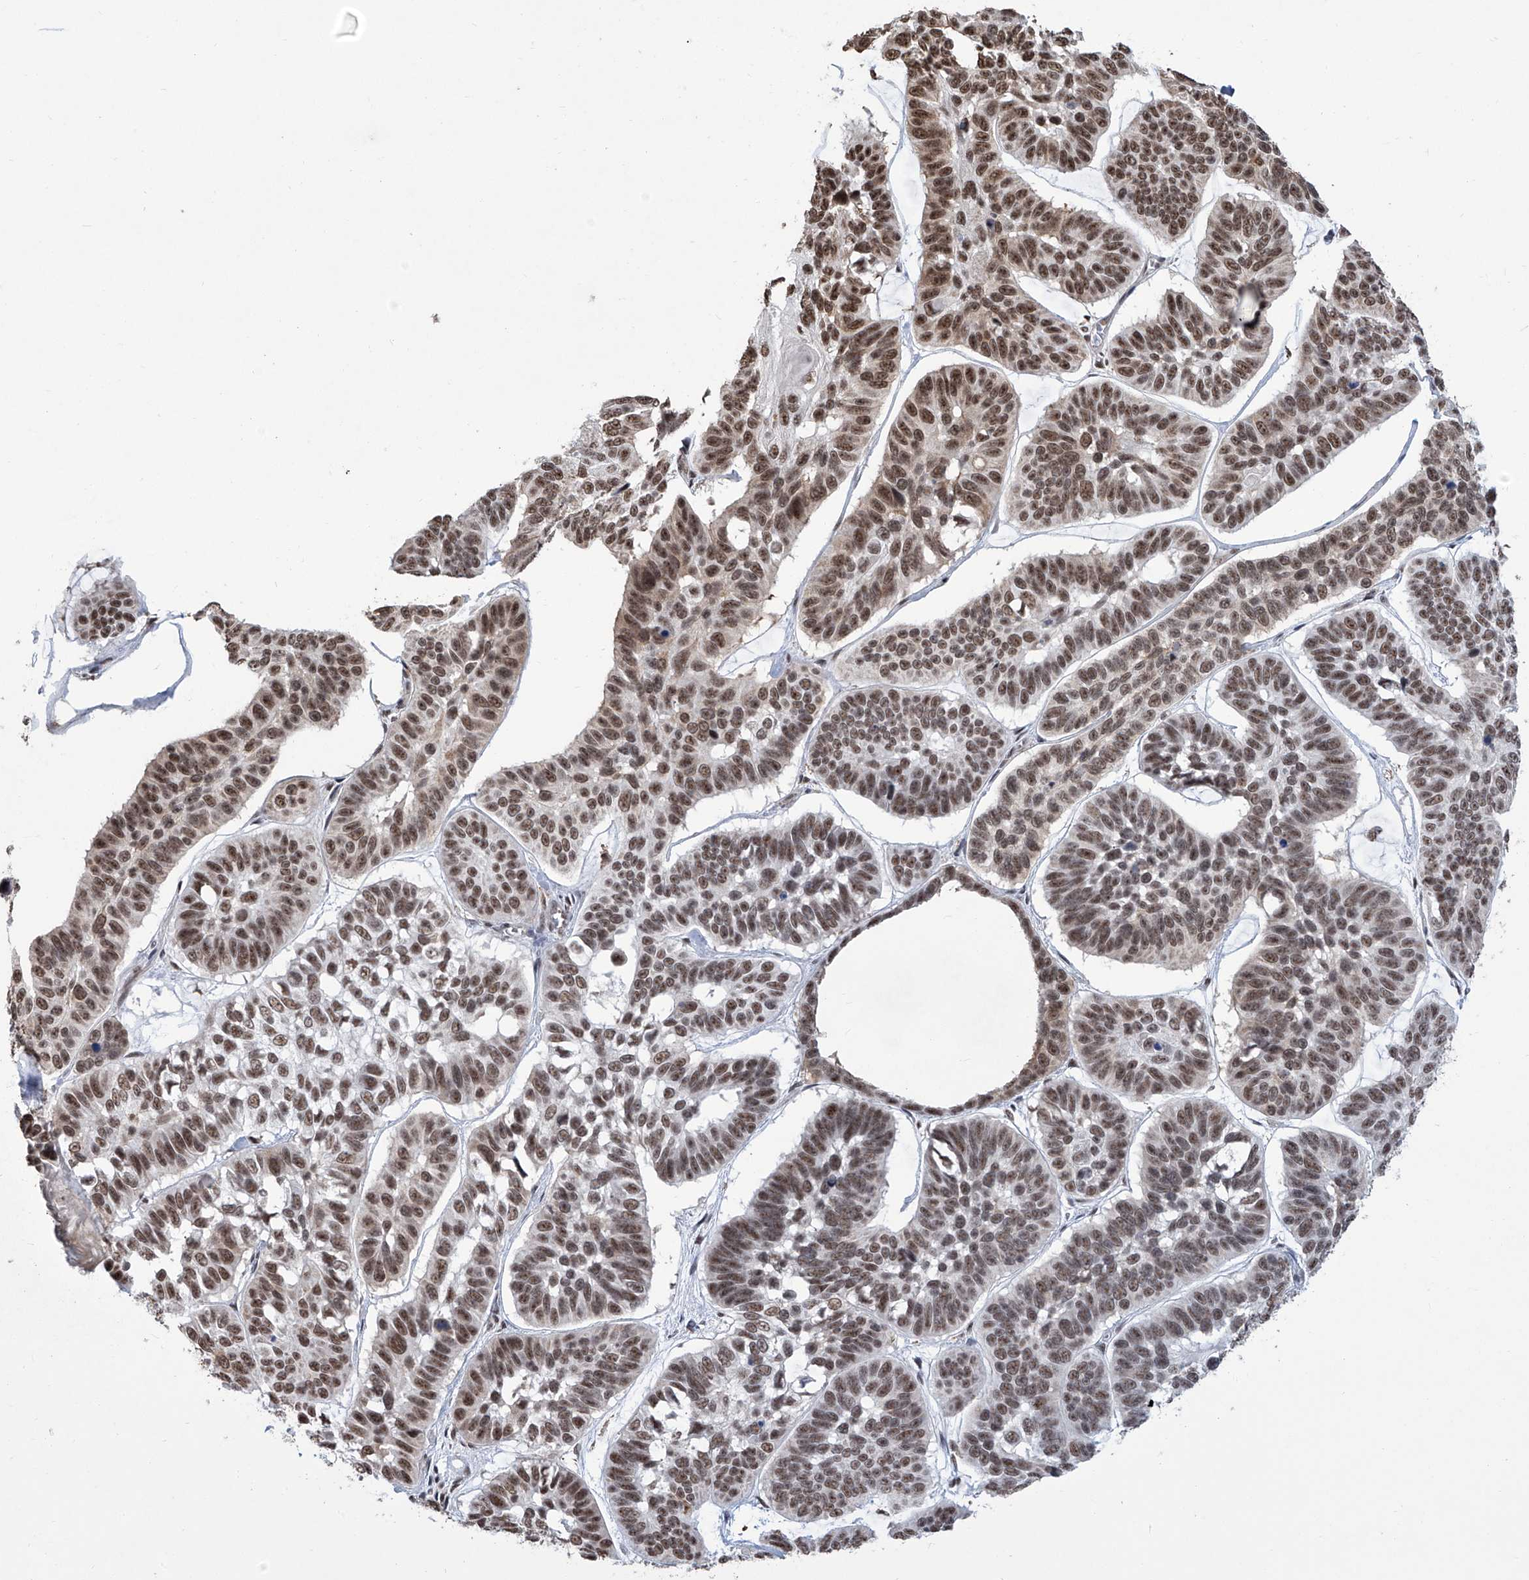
{"staining": {"intensity": "moderate", "quantity": ">75%", "location": "nuclear"}, "tissue": "skin cancer", "cell_type": "Tumor cells", "image_type": "cancer", "snomed": [{"axis": "morphology", "description": "Basal cell carcinoma"}, {"axis": "topography", "description": "Skin"}], "caption": "Human skin cancer (basal cell carcinoma) stained with a brown dye exhibits moderate nuclear positive positivity in approximately >75% of tumor cells.", "gene": "FBXL4", "patient": {"sex": "male", "age": 62}}